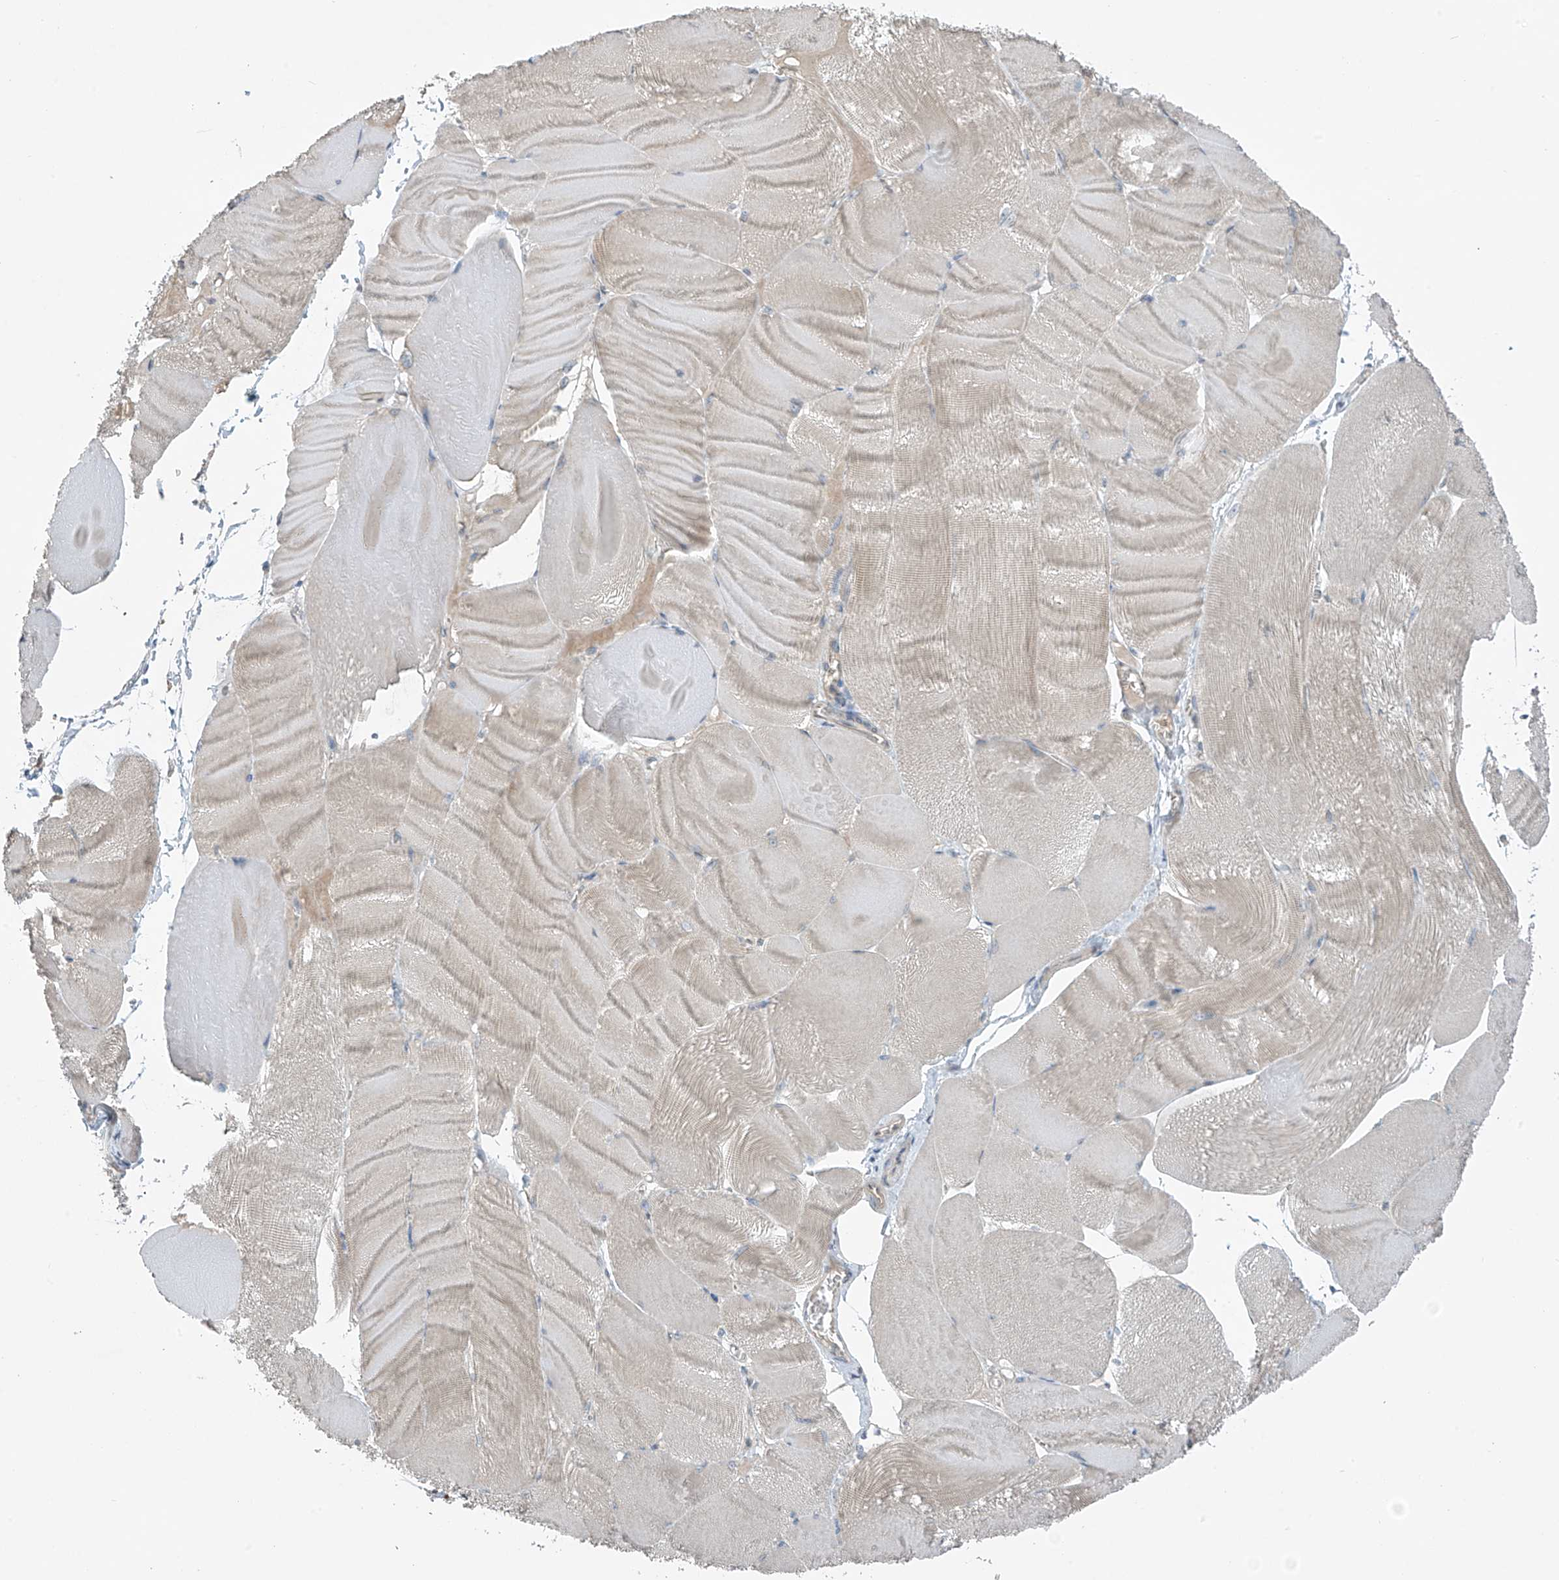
{"staining": {"intensity": "weak", "quantity": "<25%", "location": "cytoplasmic/membranous"}, "tissue": "skeletal muscle", "cell_type": "Myocytes", "image_type": "normal", "snomed": [{"axis": "morphology", "description": "Normal tissue, NOS"}, {"axis": "morphology", "description": "Basal cell carcinoma"}, {"axis": "topography", "description": "Skeletal muscle"}], "caption": "IHC micrograph of normal skeletal muscle stained for a protein (brown), which demonstrates no staining in myocytes.", "gene": "HOXA11", "patient": {"sex": "female", "age": 64}}